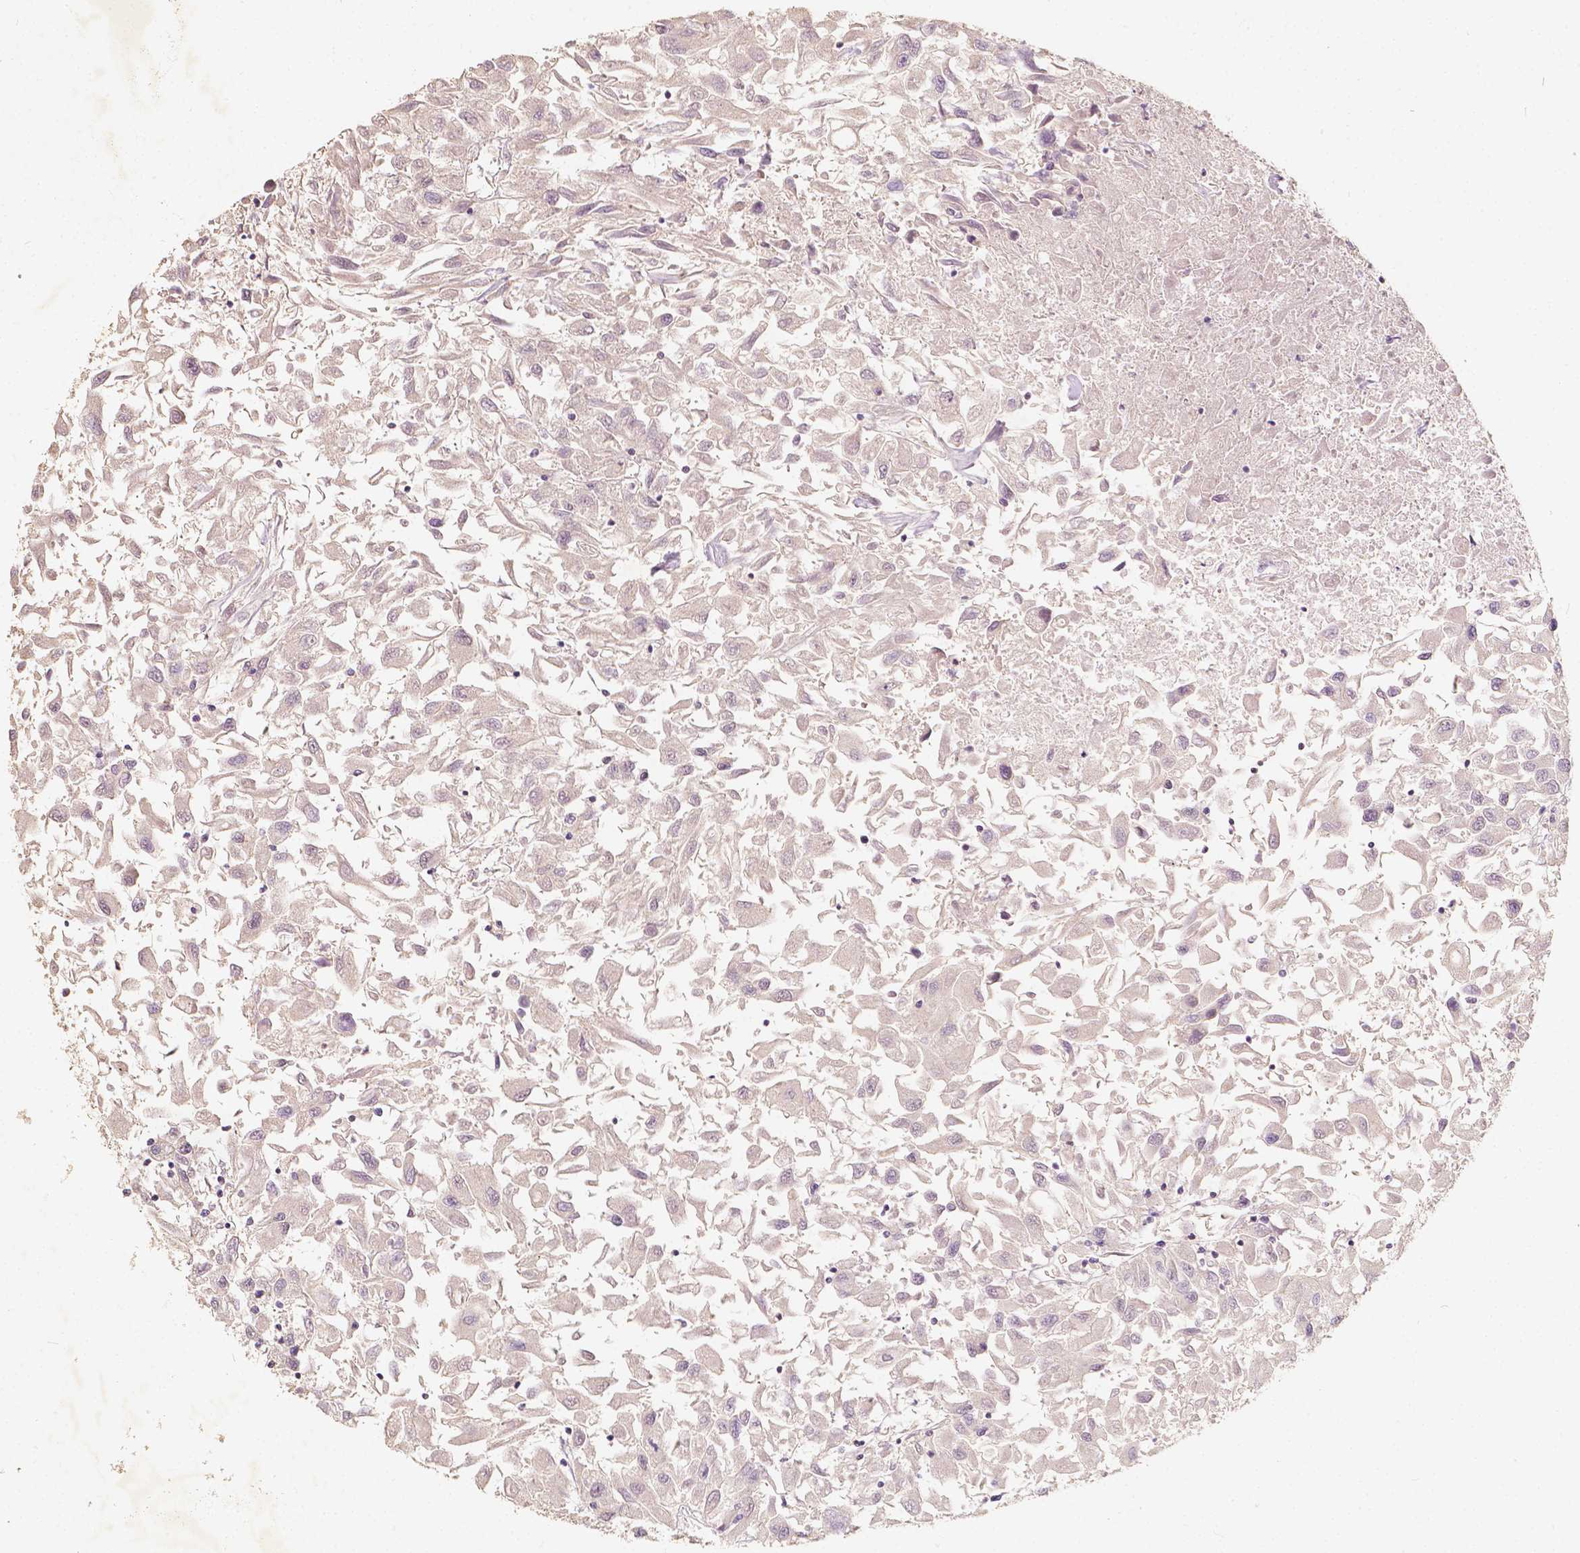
{"staining": {"intensity": "negative", "quantity": "none", "location": "none"}, "tissue": "renal cancer", "cell_type": "Tumor cells", "image_type": "cancer", "snomed": [{"axis": "morphology", "description": "Adenocarcinoma, NOS"}, {"axis": "topography", "description": "Kidney"}], "caption": "A high-resolution micrograph shows immunohistochemistry (IHC) staining of renal cancer (adenocarcinoma), which shows no significant positivity in tumor cells.", "gene": "SOX15", "patient": {"sex": "female", "age": 76}}